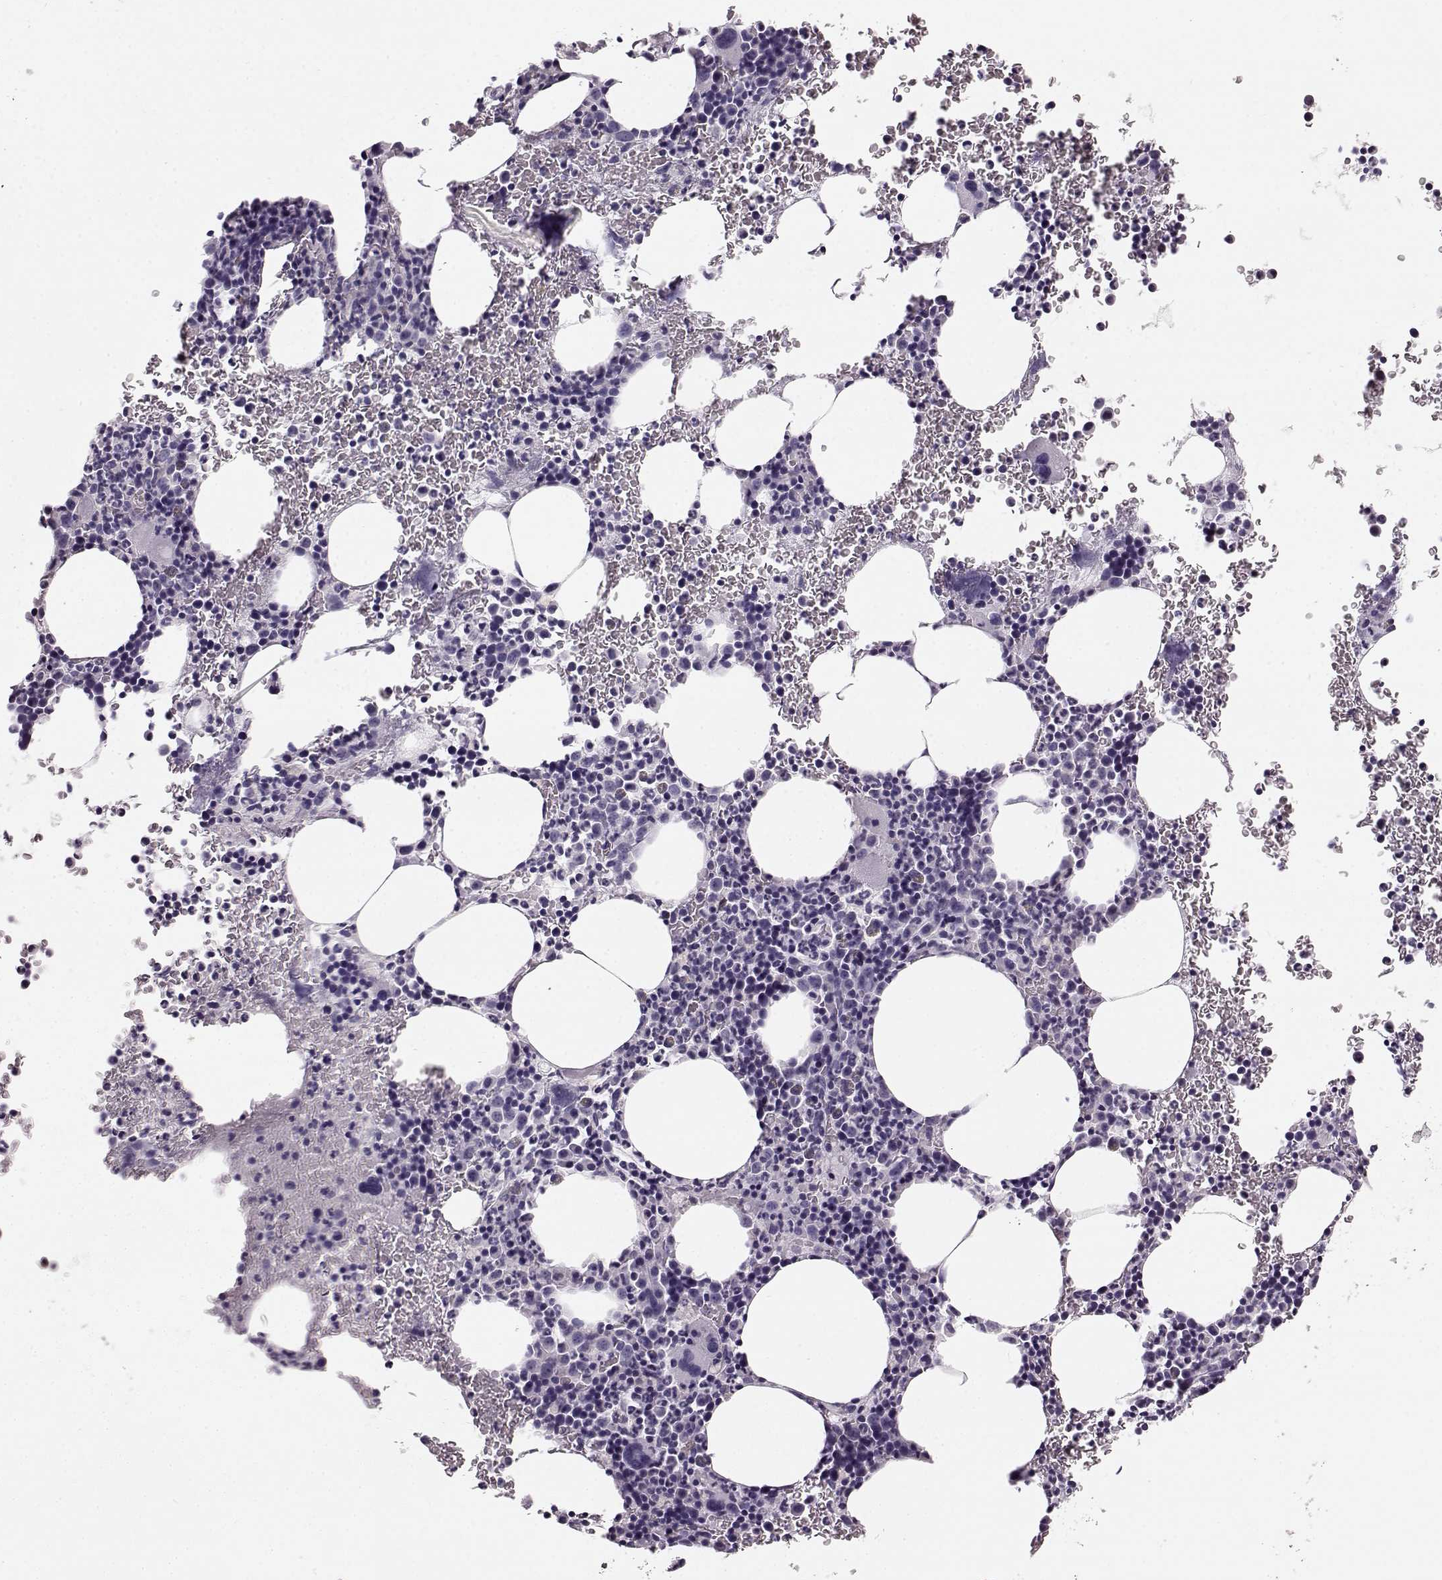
{"staining": {"intensity": "negative", "quantity": "none", "location": "none"}, "tissue": "bone marrow", "cell_type": "Hematopoietic cells", "image_type": "normal", "snomed": [{"axis": "morphology", "description": "Normal tissue, NOS"}, {"axis": "topography", "description": "Bone marrow"}], "caption": "This is a histopathology image of IHC staining of unremarkable bone marrow, which shows no positivity in hematopoietic cells. (IHC, brightfield microscopy, high magnification).", "gene": "BFSP2", "patient": {"sex": "male", "age": 72}}